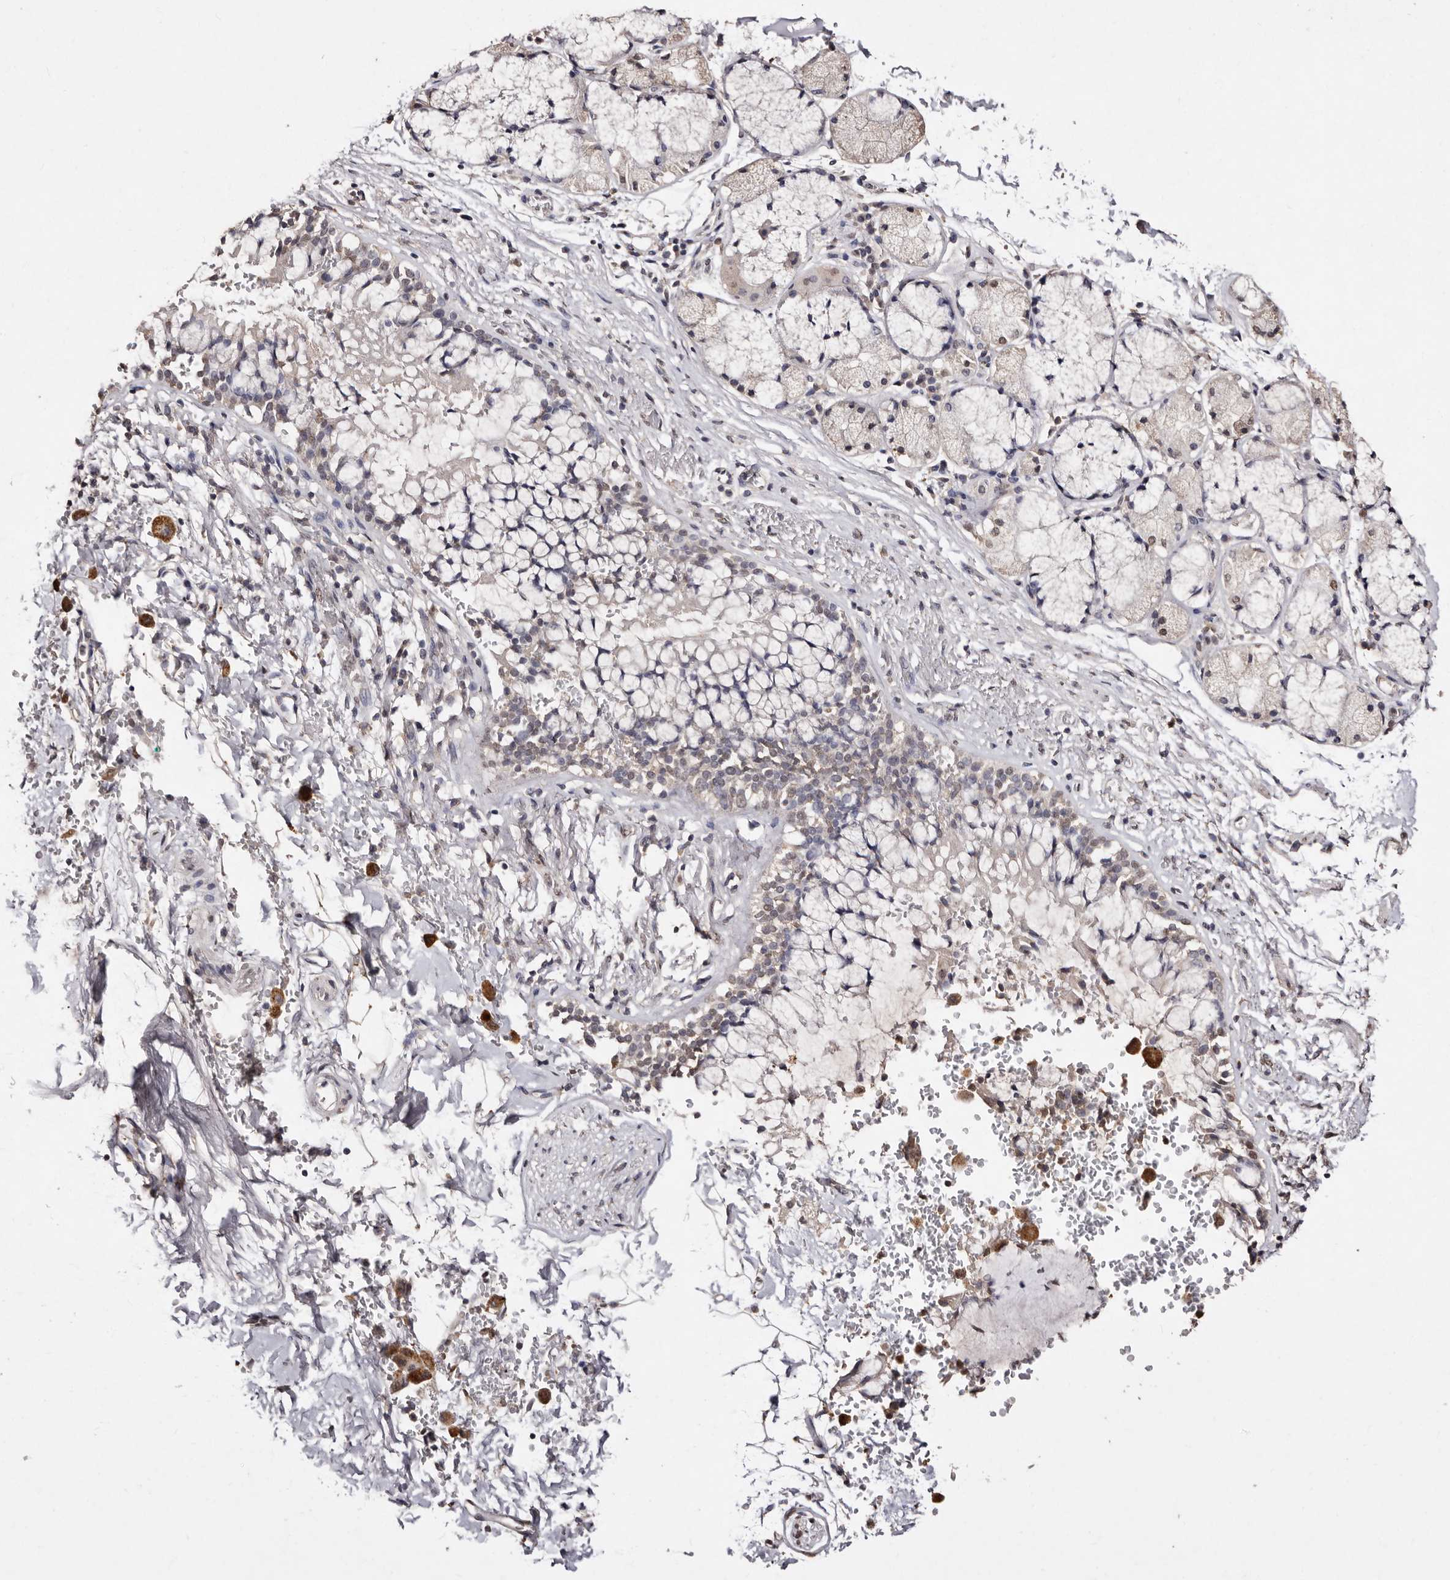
{"staining": {"intensity": "moderate", "quantity": "25%-75%", "location": "nuclear"}, "tissue": "bronchus", "cell_type": "Respiratory epithelial cells", "image_type": "normal", "snomed": [{"axis": "morphology", "description": "Normal tissue, NOS"}, {"axis": "morphology", "description": "Inflammation, NOS"}, {"axis": "topography", "description": "Cartilage tissue"}, {"axis": "topography", "description": "Bronchus"}, {"axis": "topography", "description": "Lung"}], "caption": "This is a histology image of immunohistochemistry (IHC) staining of normal bronchus, which shows moderate positivity in the nuclear of respiratory epithelial cells.", "gene": "ERBB4", "patient": {"sex": "female", "age": 64}}